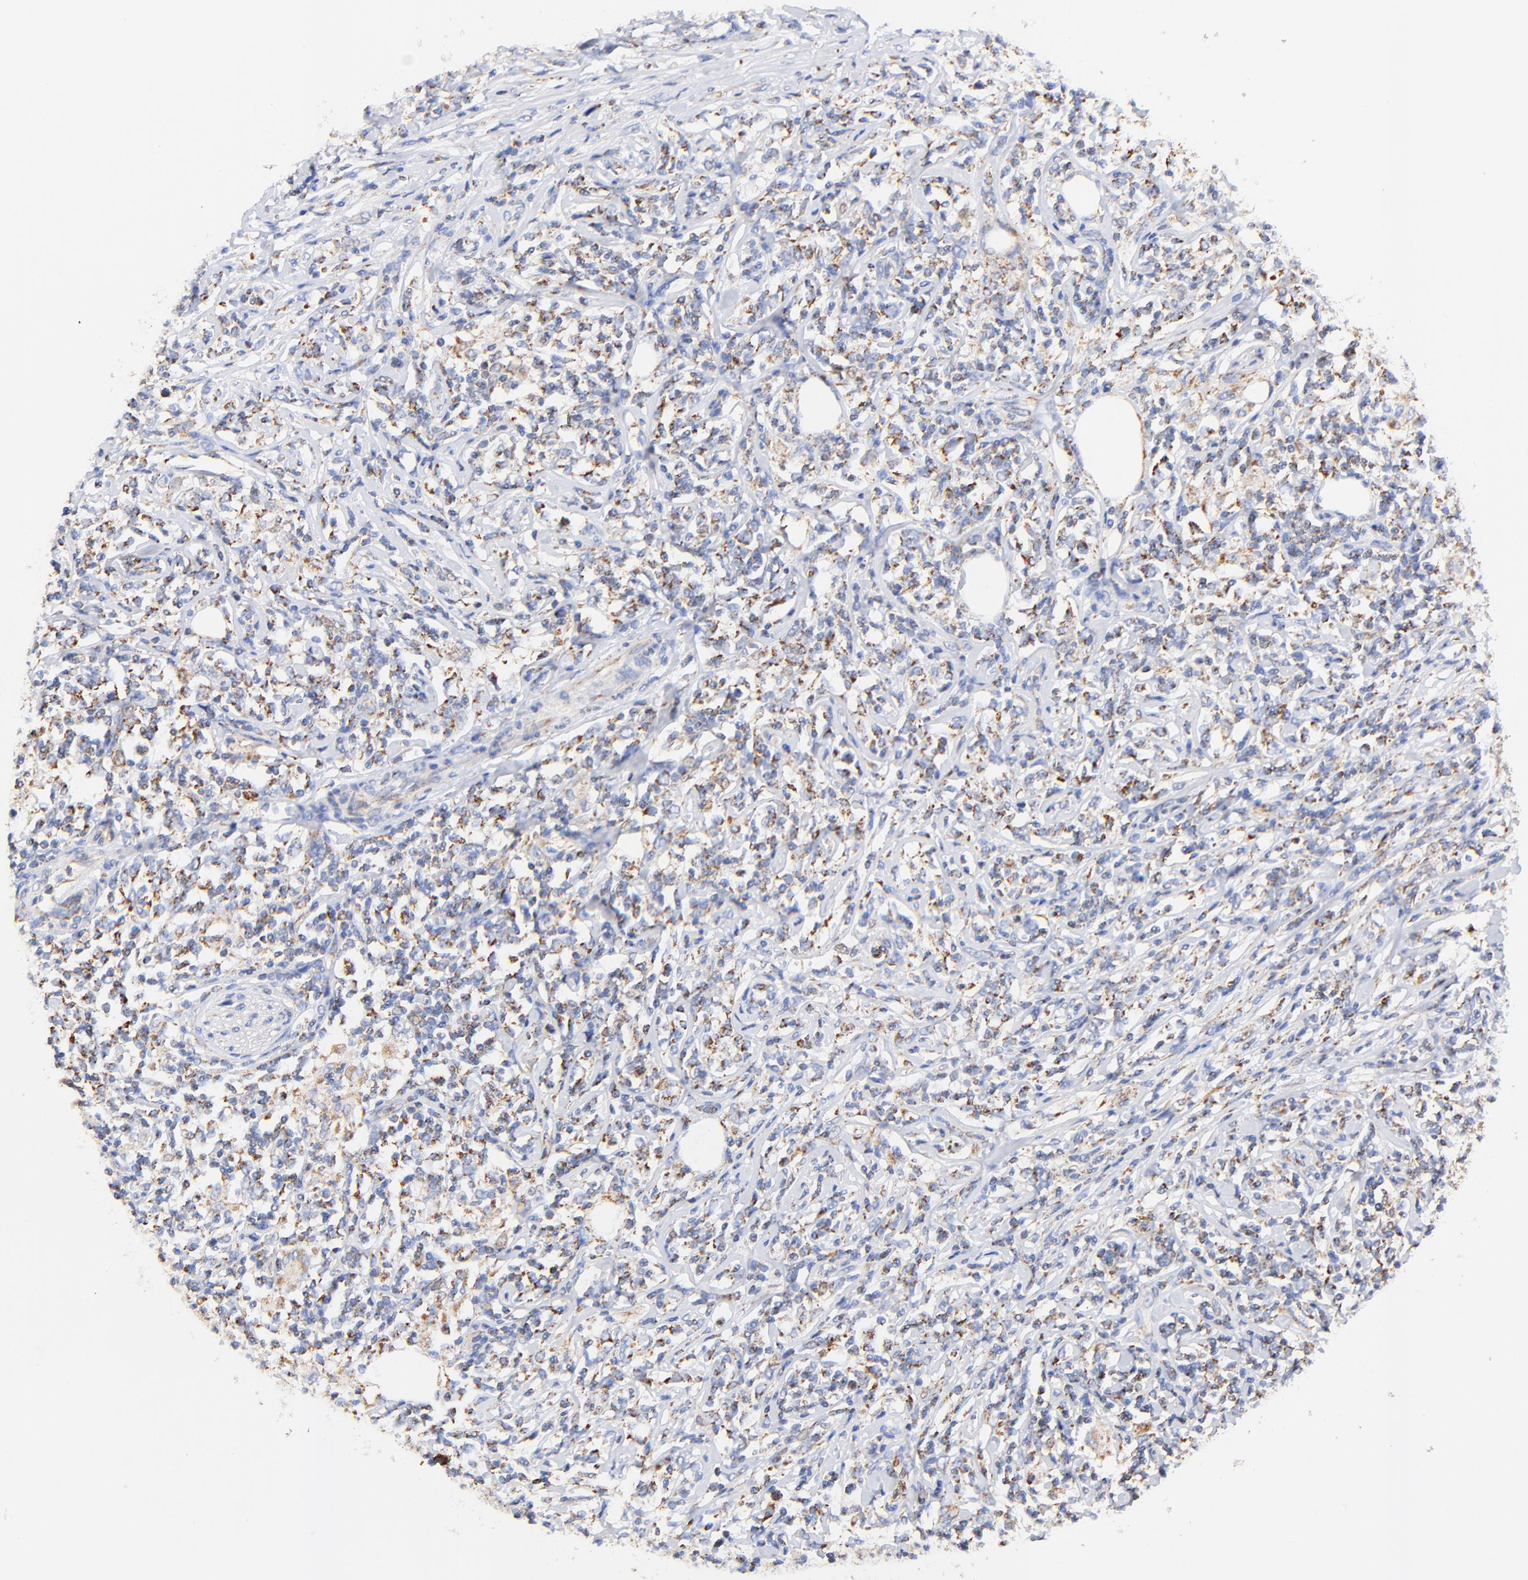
{"staining": {"intensity": "moderate", "quantity": "25%-75%", "location": "cytoplasmic/membranous"}, "tissue": "lymphoma", "cell_type": "Tumor cells", "image_type": "cancer", "snomed": [{"axis": "morphology", "description": "Malignant lymphoma, non-Hodgkin's type, High grade"}, {"axis": "topography", "description": "Lymph node"}], "caption": "Lymphoma stained for a protein exhibits moderate cytoplasmic/membranous positivity in tumor cells.", "gene": "ATP5F1D", "patient": {"sex": "female", "age": 84}}